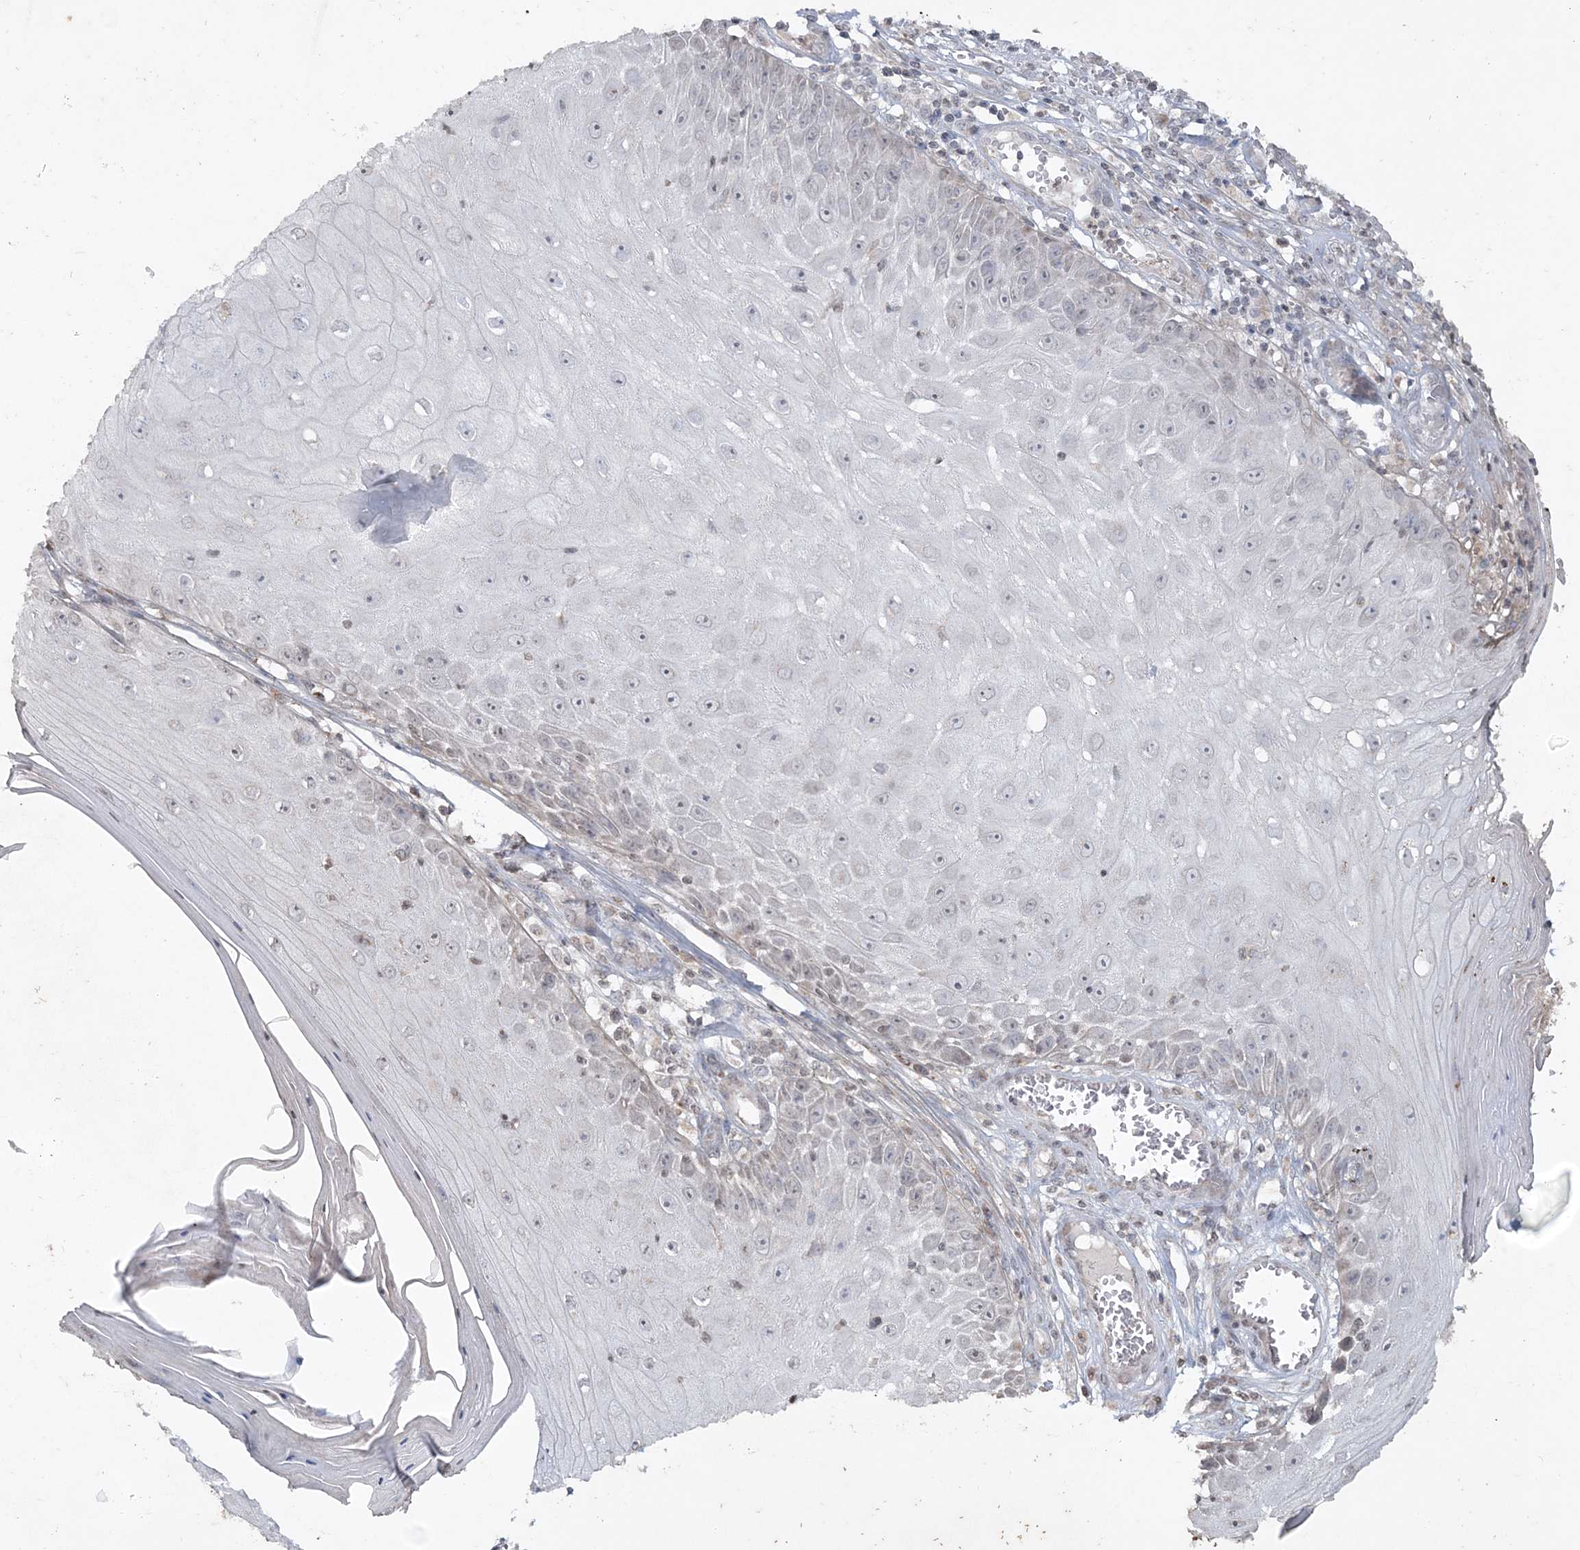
{"staining": {"intensity": "negative", "quantity": "none", "location": "none"}, "tissue": "skin cancer", "cell_type": "Tumor cells", "image_type": "cancer", "snomed": [{"axis": "morphology", "description": "Squamous cell carcinoma, NOS"}, {"axis": "topography", "description": "Skin"}], "caption": "DAB immunohistochemical staining of skin cancer (squamous cell carcinoma) shows no significant expression in tumor cells.", "gene": "TTC7A", "patient": {"sex": "female", "age": 73}}